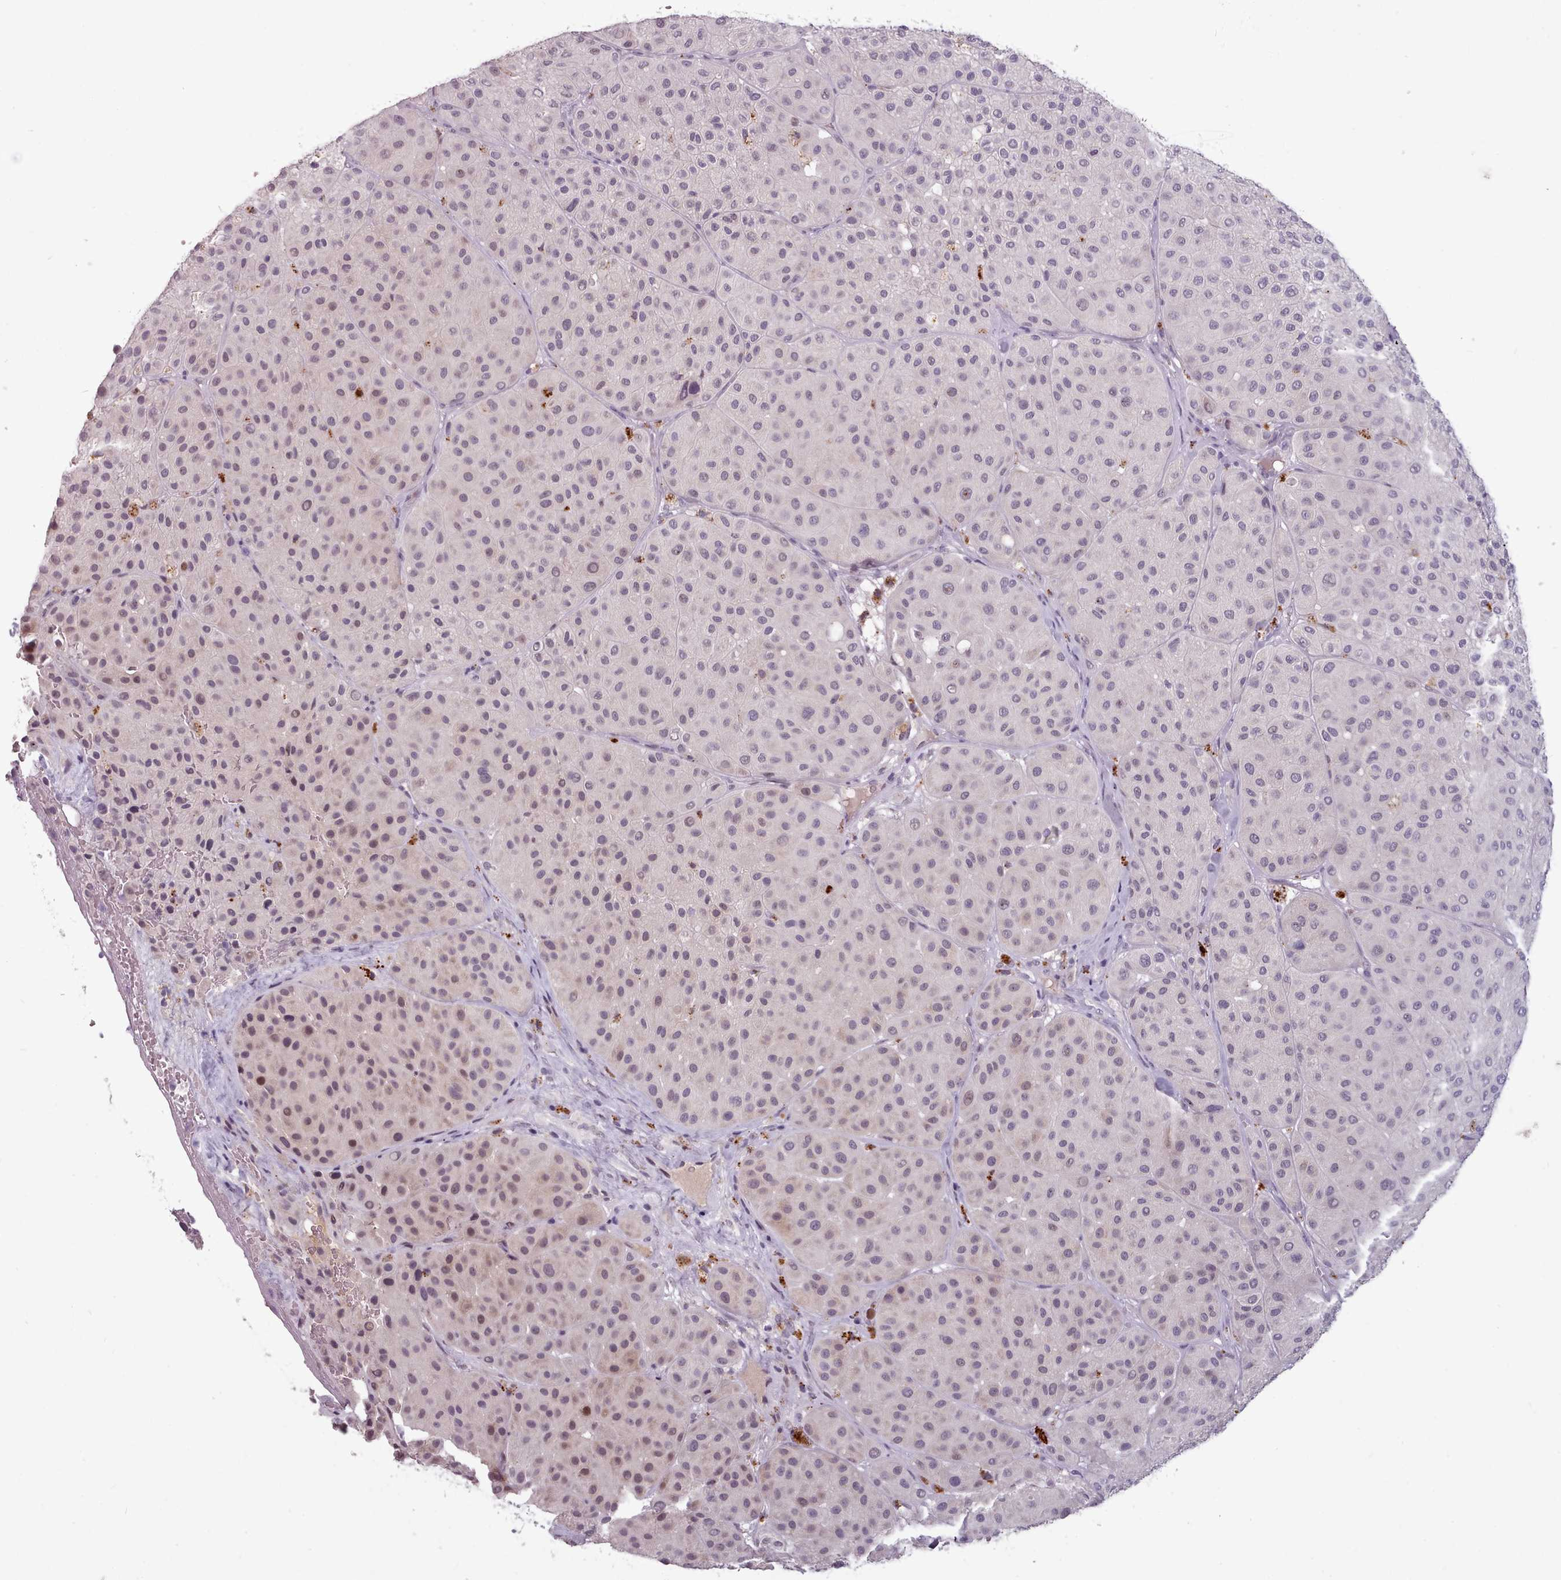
{"staining": {"intensity": "moderate", "quantity": "<25%", "location": "nuclear"}, "tissue": "melanoma", "cell_type": "Tumor cells", "image_type": "cancer", "snomed": [{"axis": "morphology", "description": "Malignant melanoma, Metastatic site"}, {"axis": "topography", "description": "Smooth muscle"}], "caption": "Protein staining of malignant melanoma (metastatic site) tissue reveals moderate nuclear staining in about <25% of tumor cells.", "gene": "PBX4", "patient": {"sex": "male", "age": 41}}